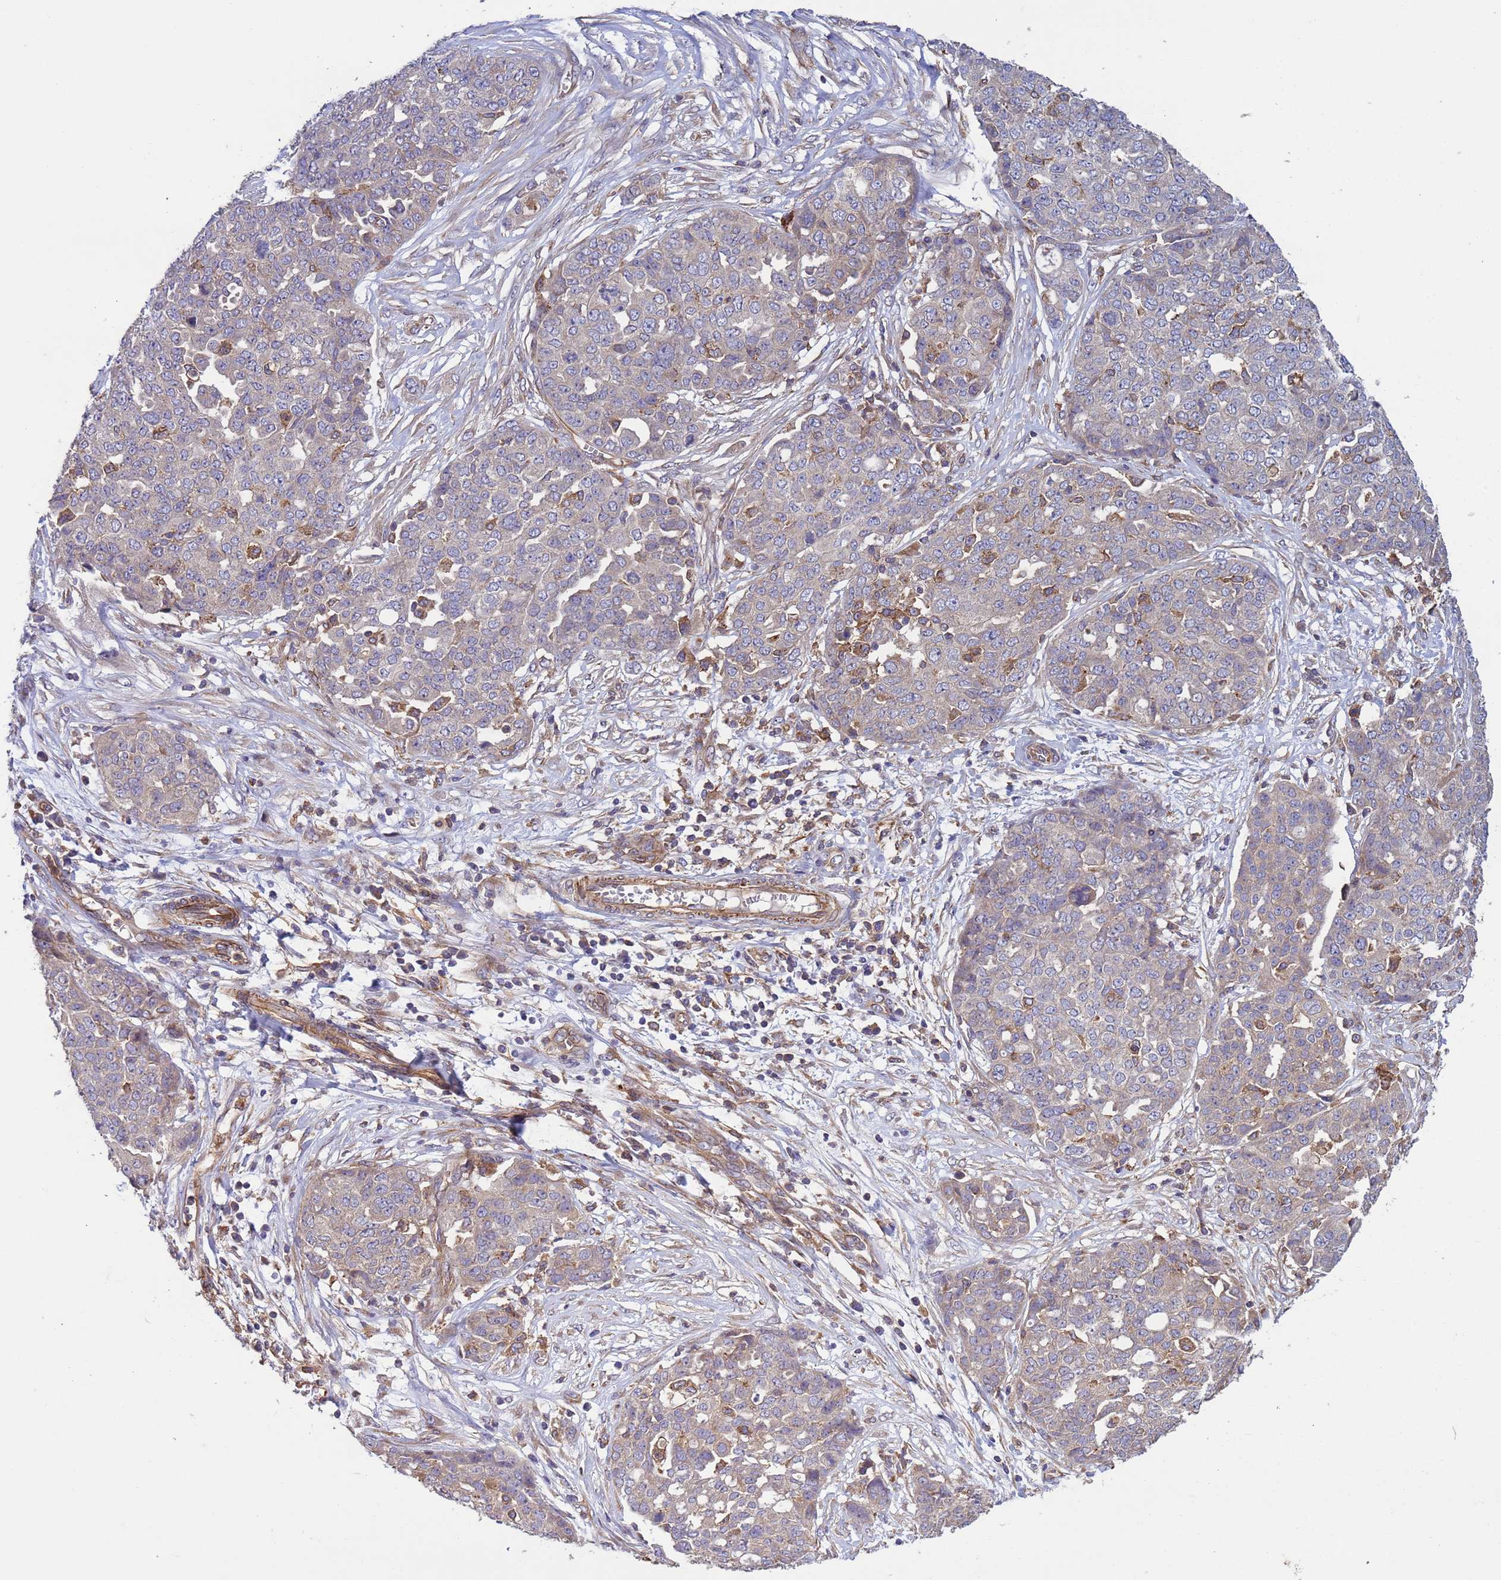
{"staining": {"intensity": "weak", "quantity": "<25%", "location": "cytoplasmic/membranous"}, "tissue": "ovarian cancer", "cell_type": "Tumor cells", "image_type": "cancer", "snomed": [{"axis": "morphology", "description": "Cystadenocarcinoma, serous, NOS"}, {"axis": "topography", "description": "Soft tissue"}, {"axis": "topography", "description": "Ovary"}], "caption": "A micrograph of human ovarian cancer is negative for staining in tumor cells.", "gene": "RAB10", "patient": {"sex": "female", "age": 57}}